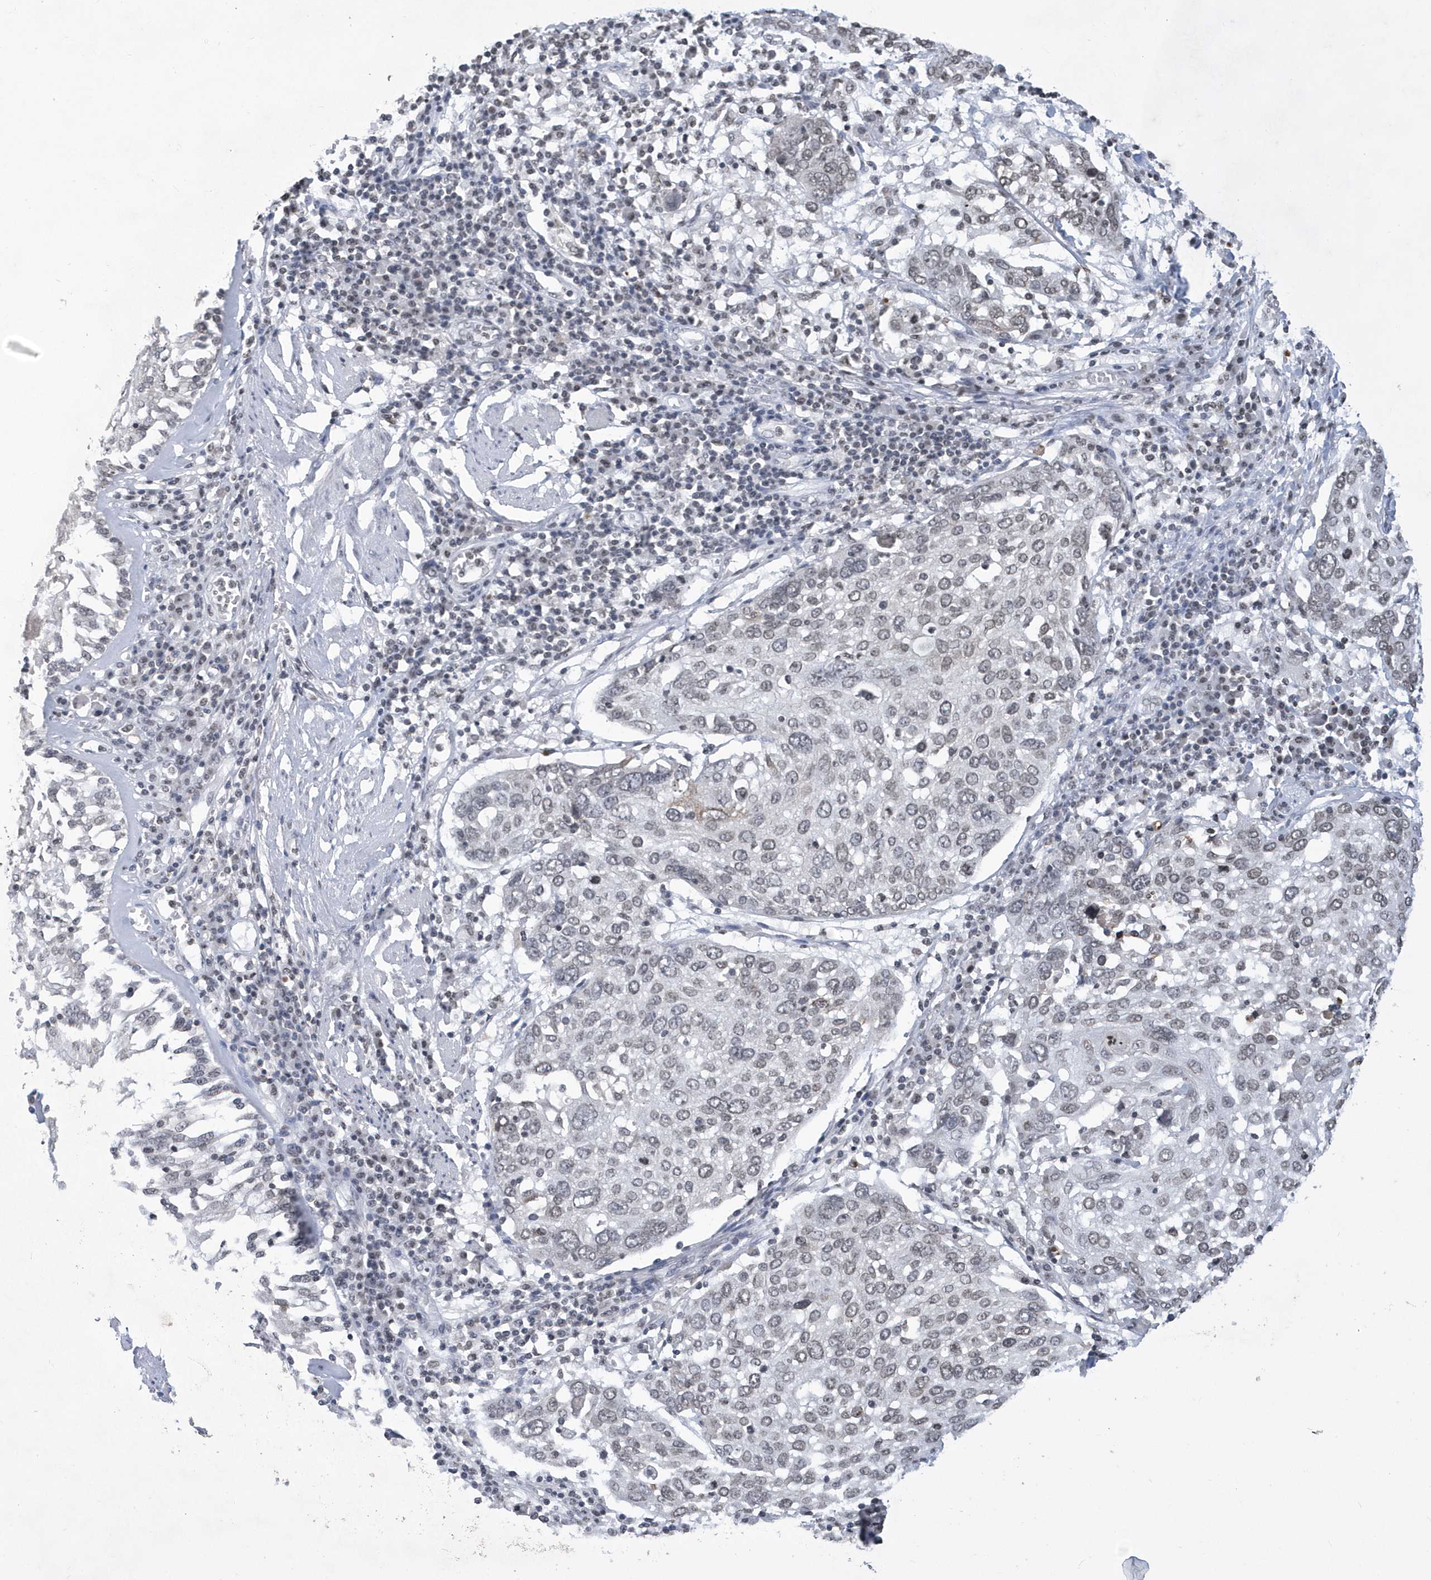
{"staining": {"intensity": "negative", "quantity": "none", "location": "none"}, "tissue": "lung cancer", "cell_type": "Tumor cells", "image_type": "cancer", "snomed": [{"axis": "morphology", "description": "Squamous cell carcinoma, NOS"}, {"axis": "topography", "description": "Lung"}], "caption": "This is a micrograph of immunohistochemistry staining of lung cancer (squamous cell carcinoma), which shows no expression in tumor cells.", "gene": "VWA5B2", "patient": {"sex": "male", "age": 65}}